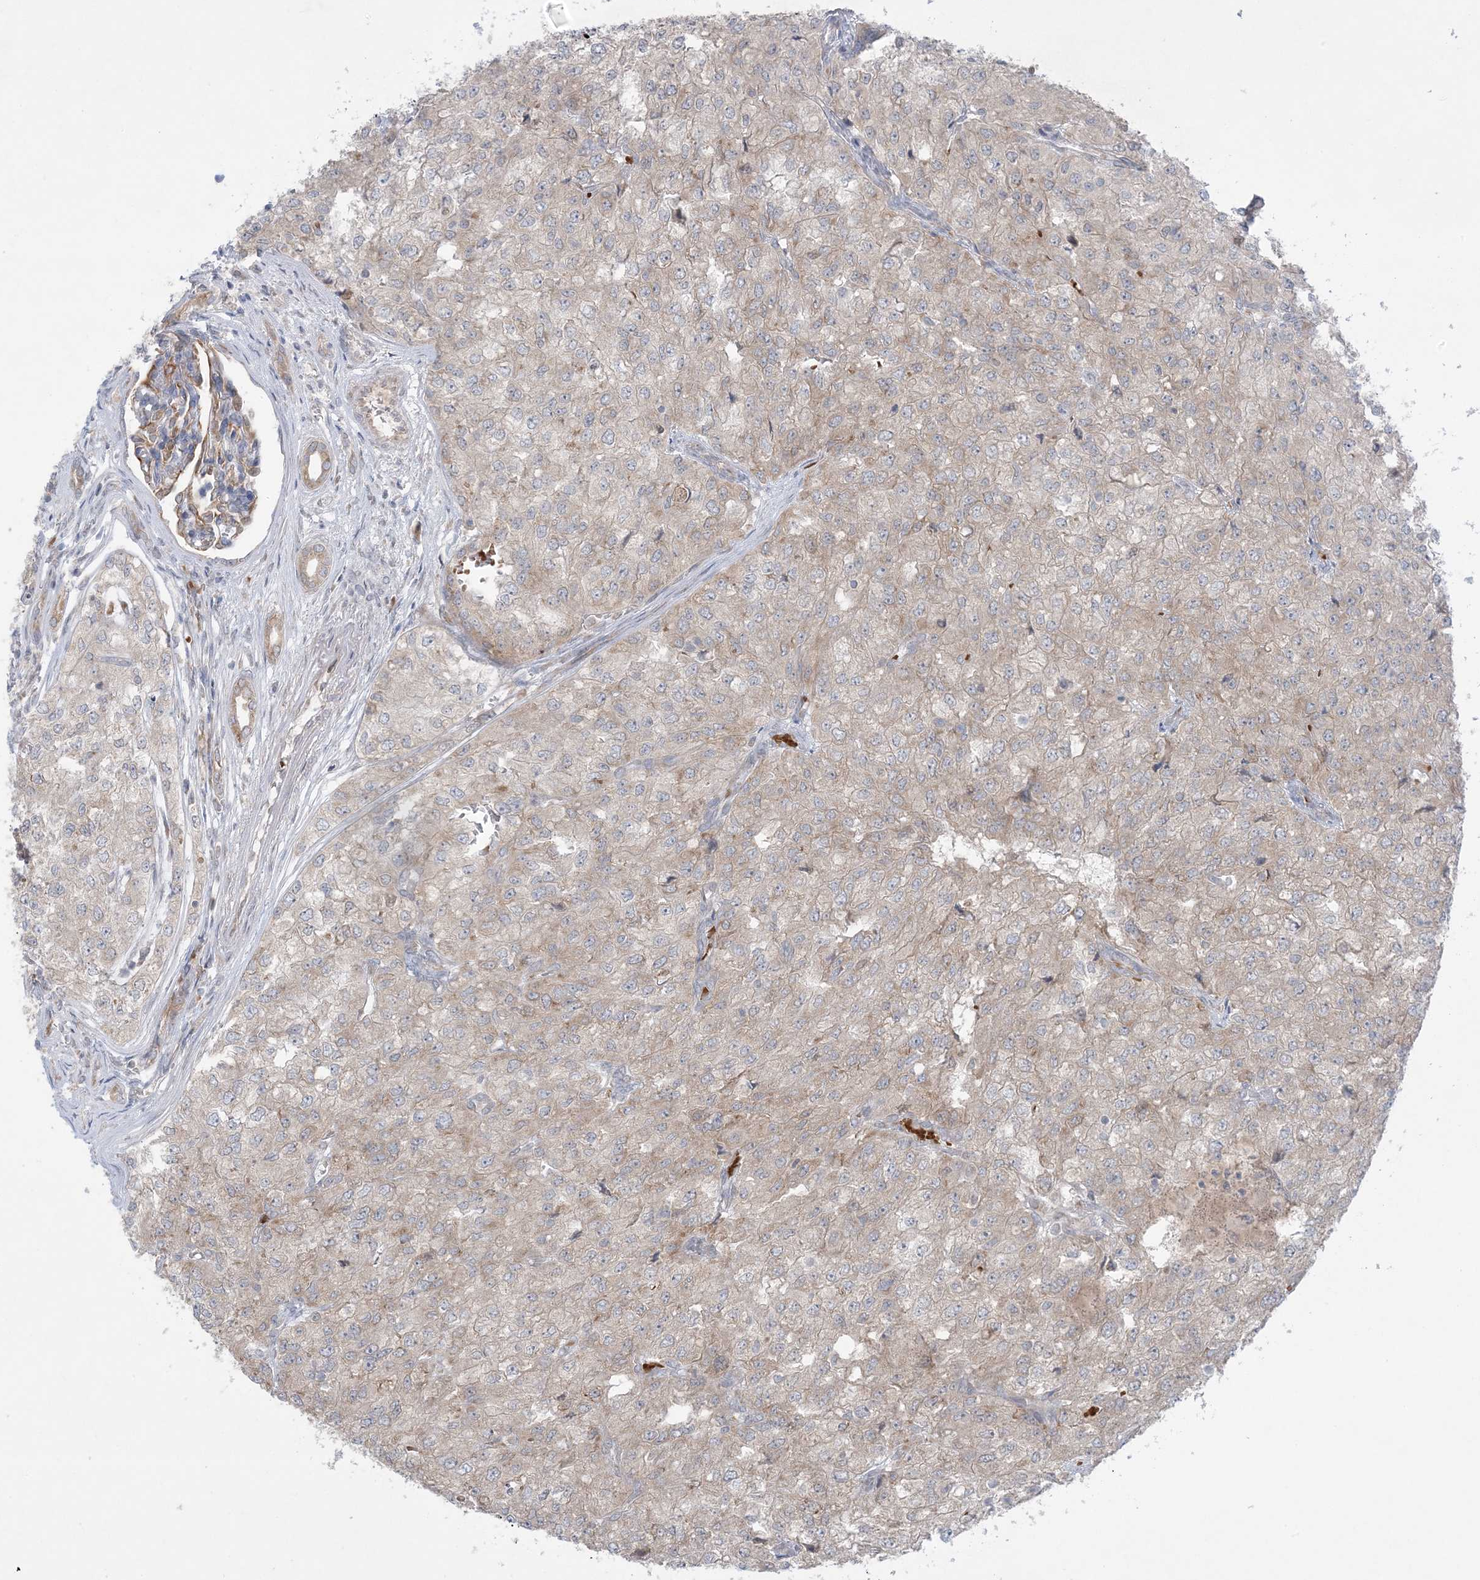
{"staining": {"intensity": "weak", "quantity": ">75%", "location": "cytoplasmic/membranous"}, "tissue": "renal cancer", "cell_type": "Tumor cells", "image_type": "cancer", "snomed": [{"axis": "morphology", "description": "Adenocarcinoma, NOS"}, {"axis": "topography", "description": "Kidney"}], "caption": "Immunohistochemistry (IHC) histopathology image of renal adenocarcinoma stained for a protein (brown), which exhibits low levels of weak cytoplasmic/membranous staining in about >75% of tumor cells.", "gene": "MMGT1", "patient": {"sex": "female", "age": 54}}